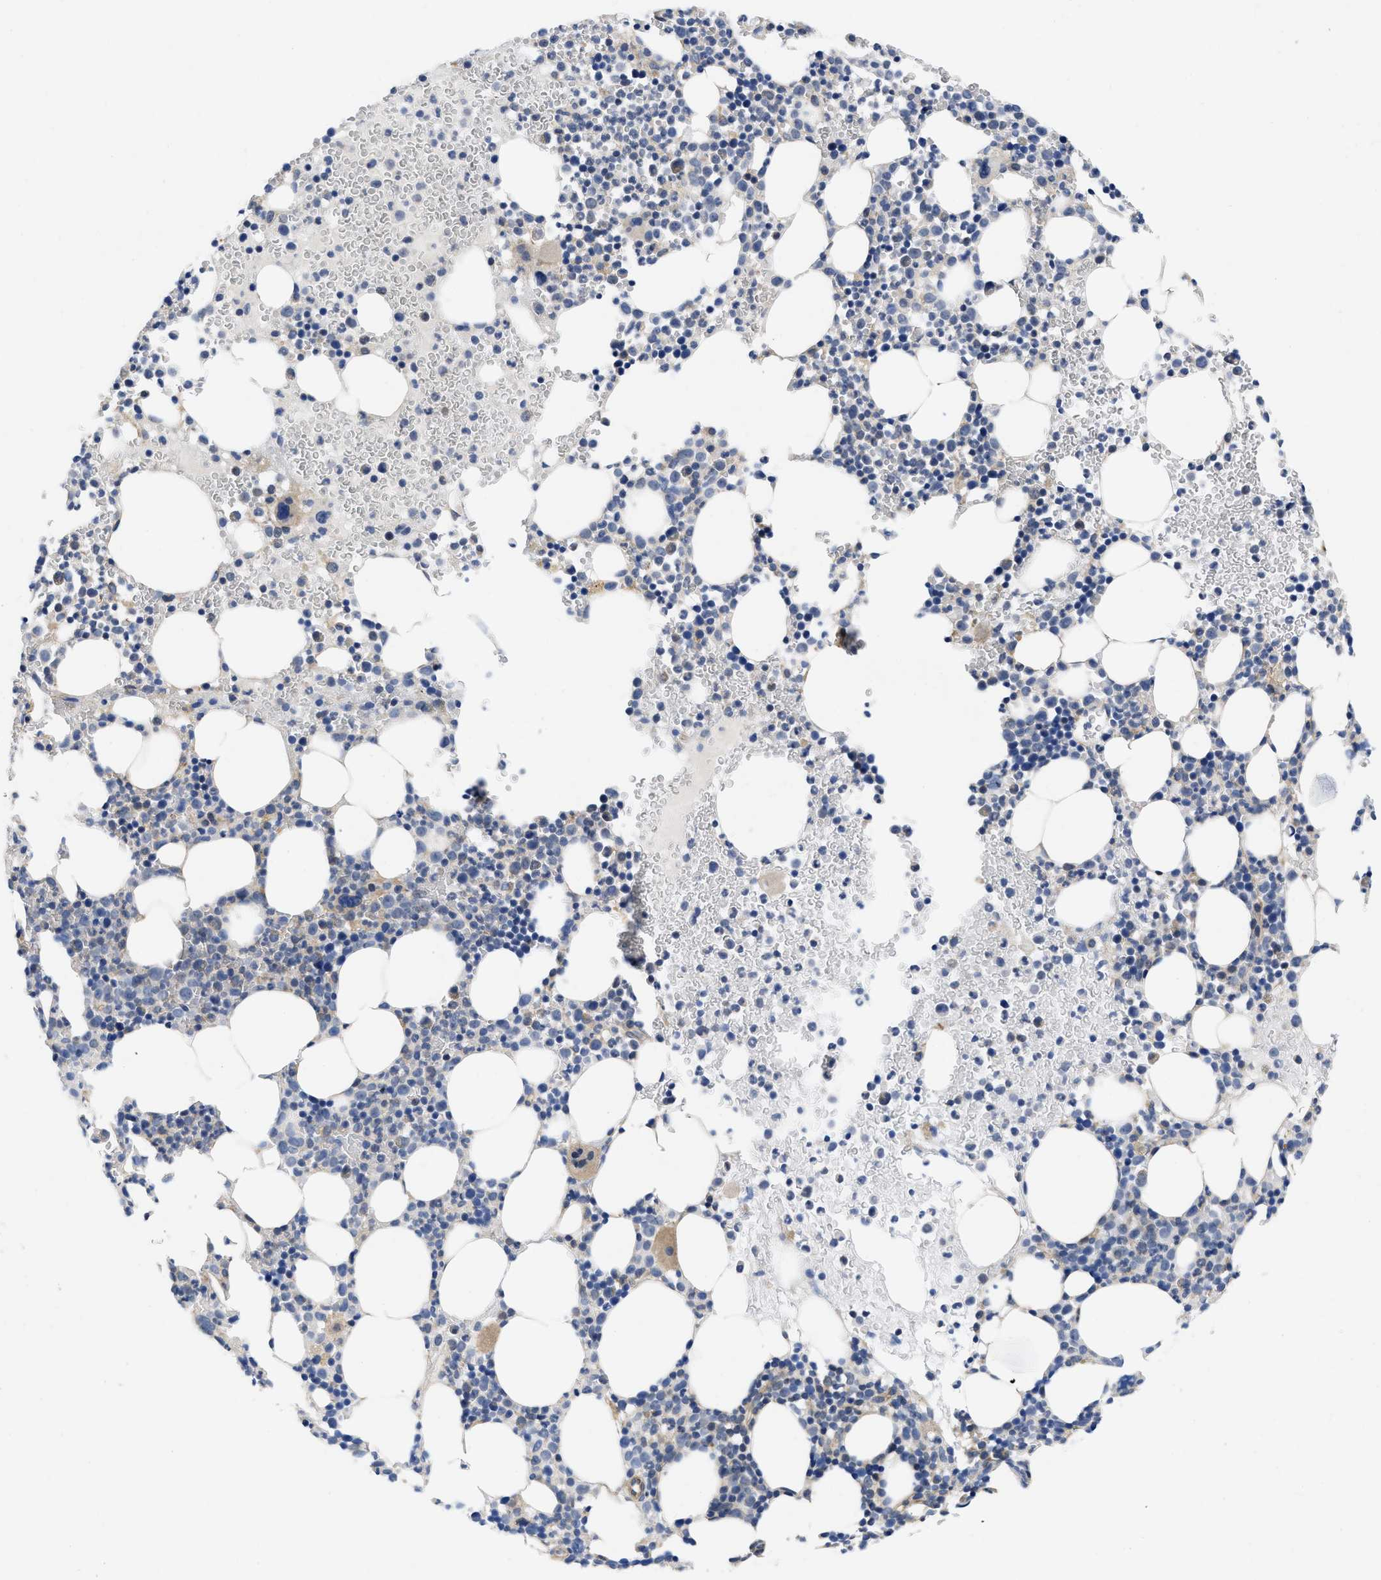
{"staining": {"intensity": "weak", "quantity": "<25%", "location": "cytoplasmic/membranous"}, "tissue": "bone marrow", "cell_type": "Hematopoietic cells", "image_type": "normal", "snomed": [{"axis": "morphology", "description": "Normal tissue, NOS"}, {"axis": "morphology", "description": "Inflammation, NOS"}, {"axis": "topography", "description": "Bone marrow"}], "caption": "Immunohistochemistry micrograph of unremarkable human bone marrow stained for a protein (brown), which displays no expression in hematopoietic cells.", "gene": "ARHGEF26", "patient": {"sex": "female", "age": 67}}